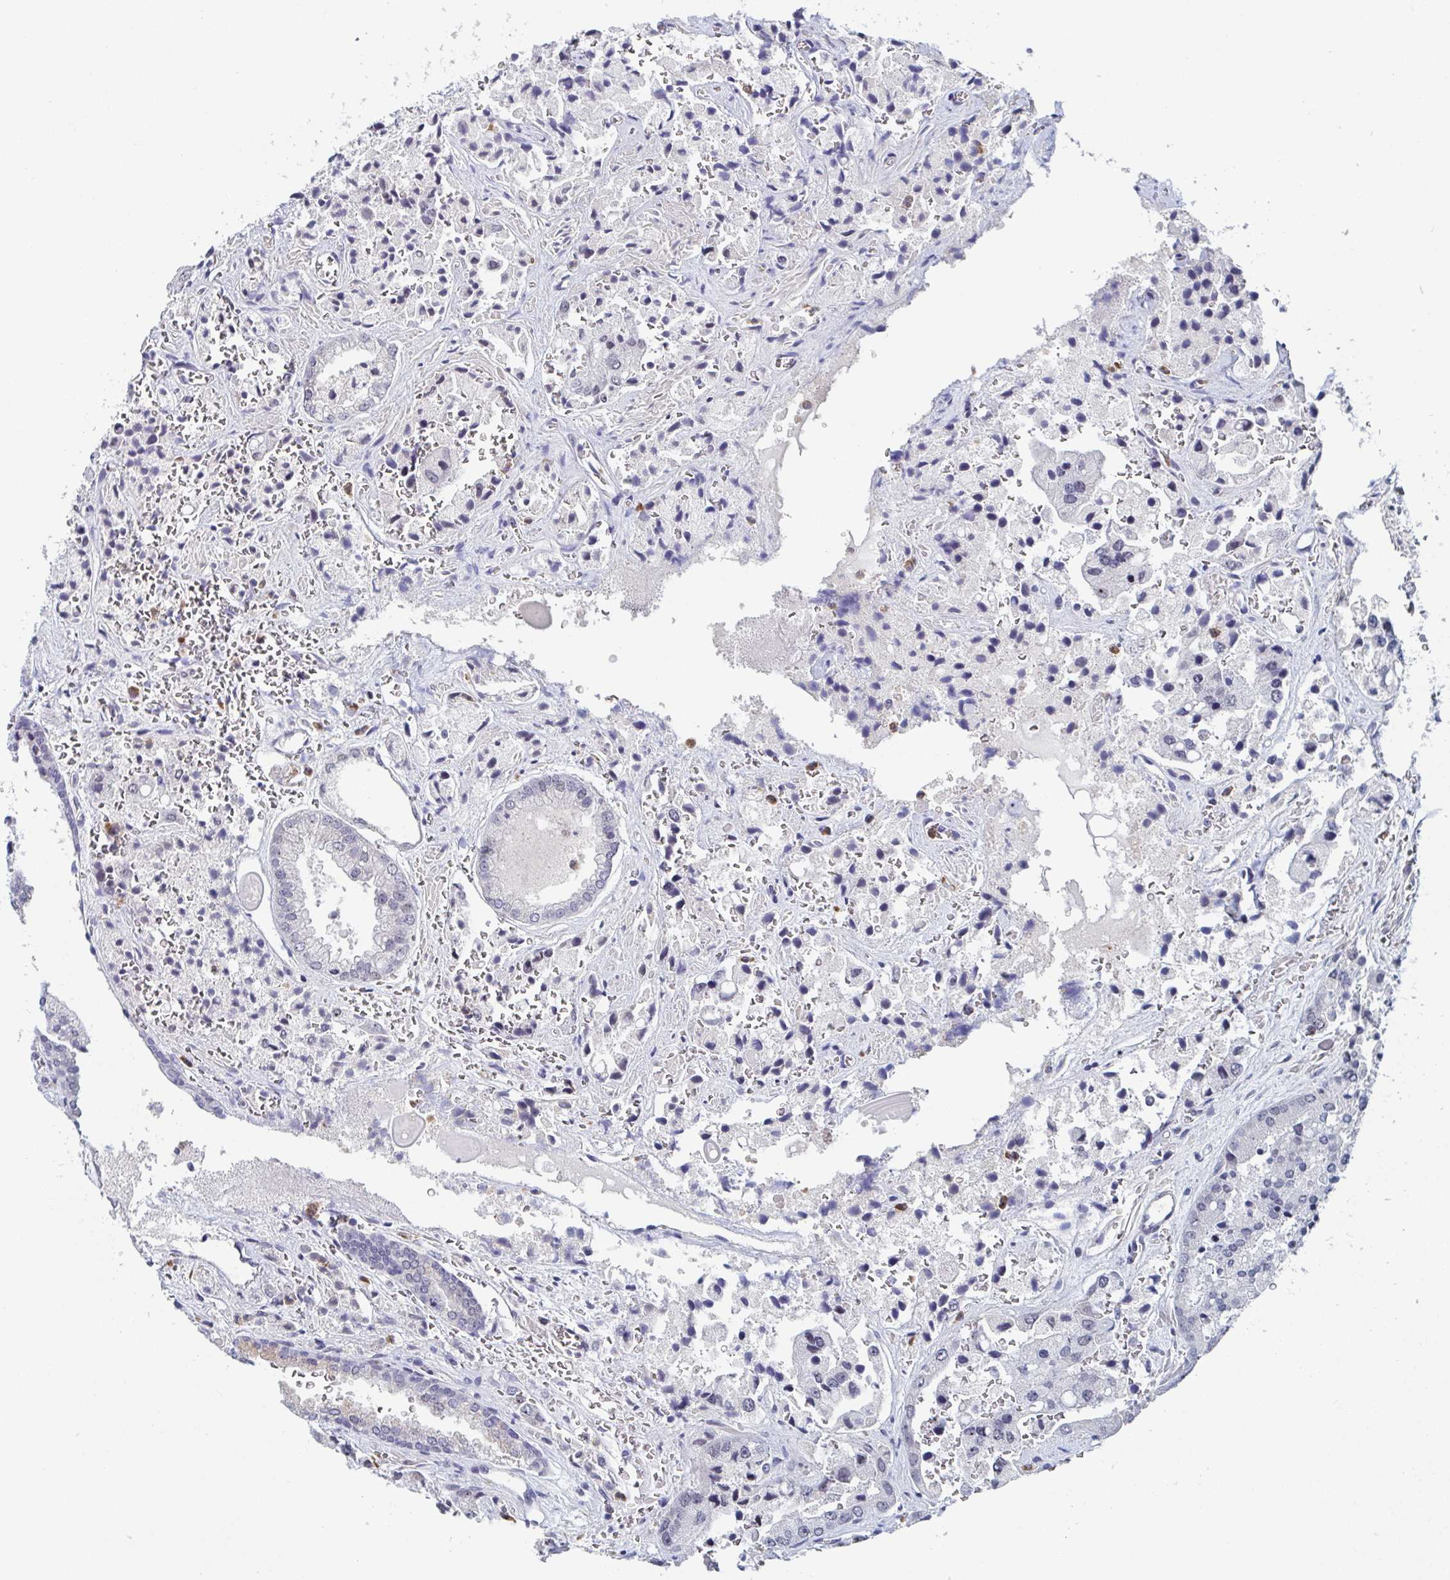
{"staining": {"intensity": "negative", "quantity": "none", "location": "none"}, "tissue": "prostate cancer", "cell_type": "Tumor cells", "image_type": "cancer", "snomed": [{"axis": "morphology", "description": "Normal tissue, NOS"}, {"axis": "morphology", "description": "Adenocarcinoma, High grade"}, {"axis": "topography", "description": "Prostate"}, {"axis": "topography", "description": "Peripheral nerve tissue"}], "caption": "This is an immunohistochemistry image of prostate adenocarcinoma (high-grade). There is no expression in tumor cells.", "gene": "RNF212", "patient": {"sex": "male", "age": 68}}